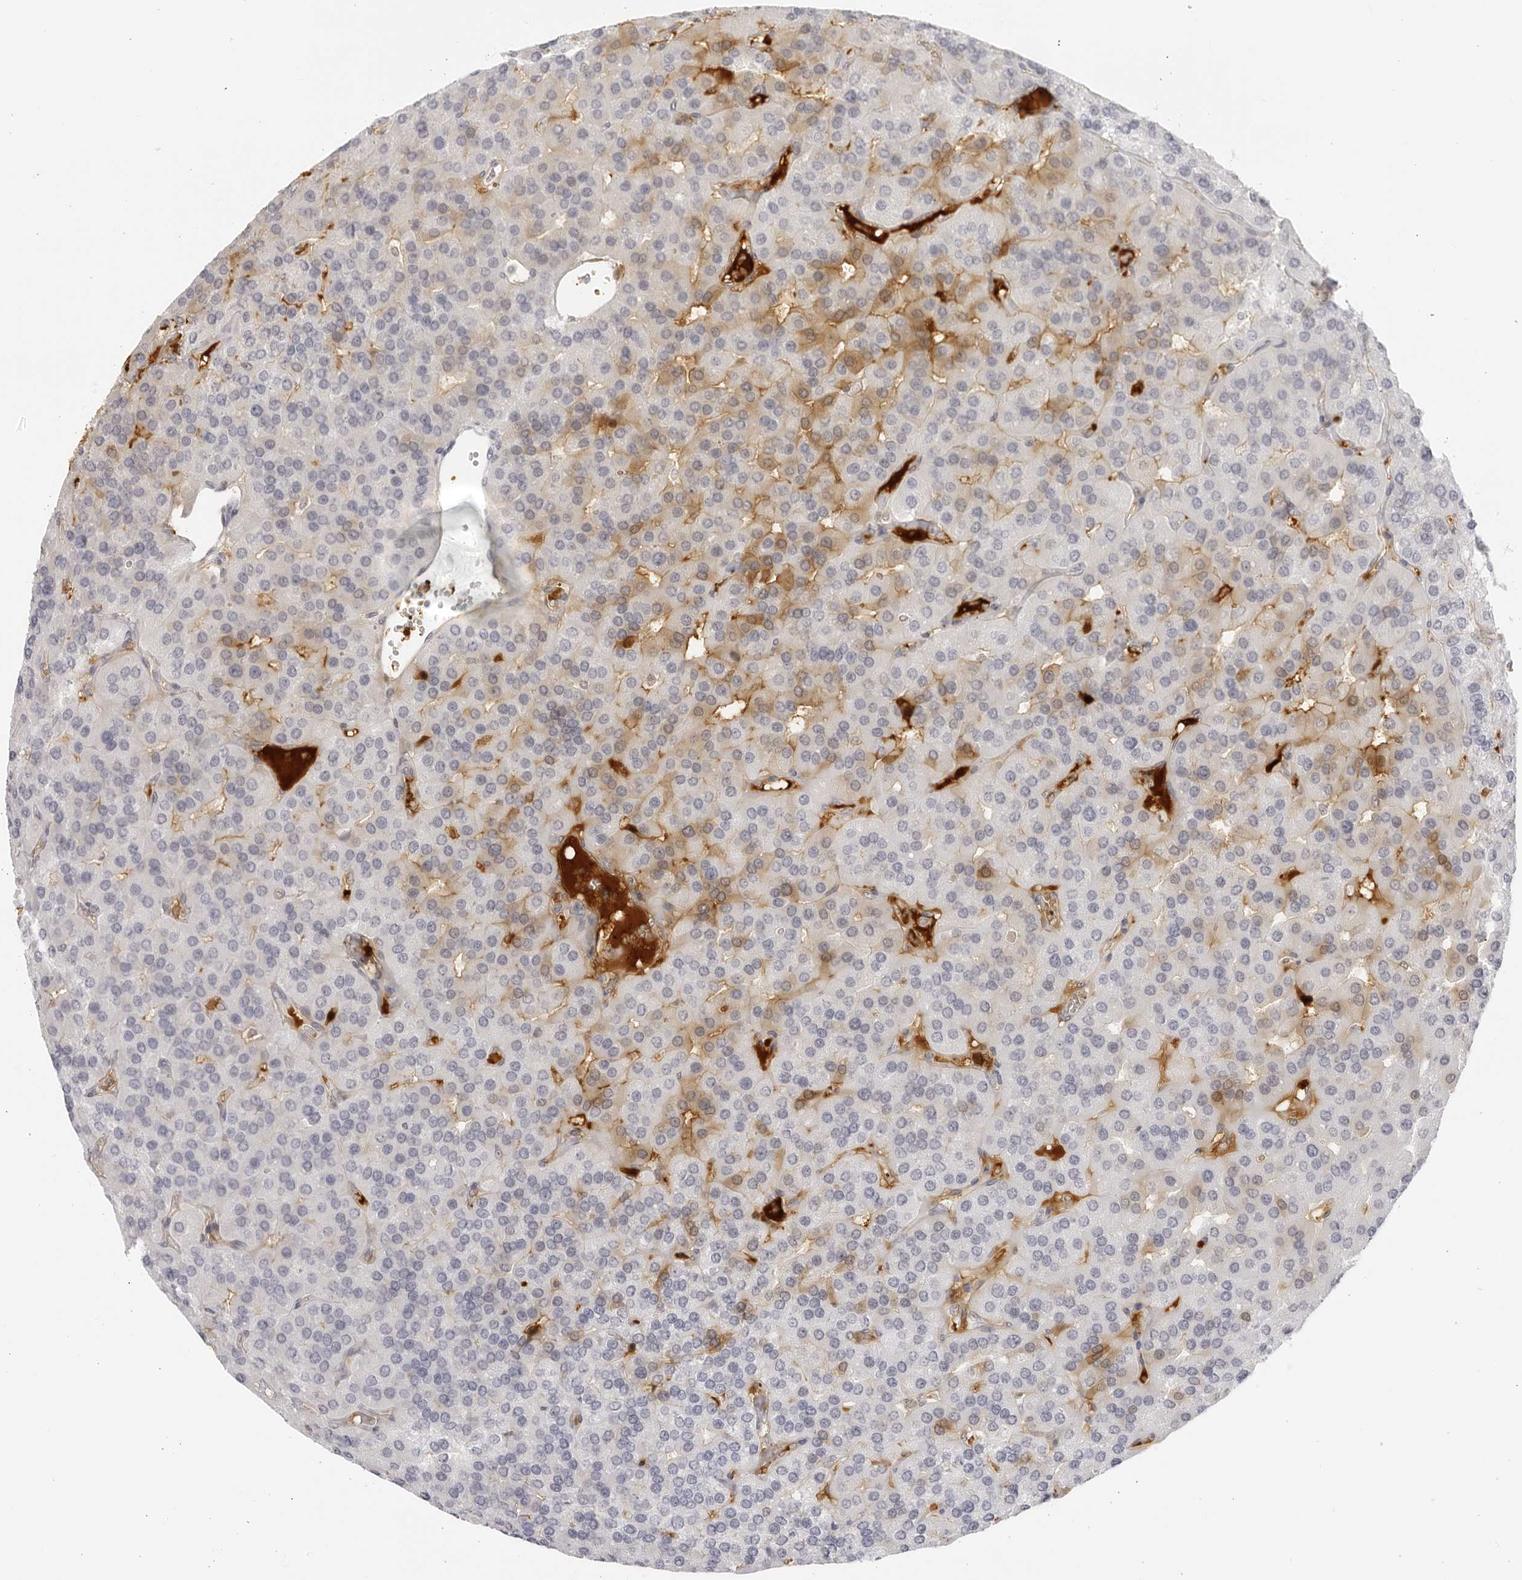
{"staining": {"intensity": "moderate", "quantity": "<25%", "location": "cytoplasmic/membranous"}, "tissue": "parathyroid gland", "cell_type": "Glandular cells", "image_type": "normal", "snomed": [{"axis": "morphology", "description": "Normal tissue, NOS"}, {"axis": "morphology", "description": "Adenoma, NOS"}, {"axis": "topography", "description": "Parathyroid gland"}], "caption": "Normal parathyroid gland exhibits moderate cytoplasmic/membranous expression in about <25% of glandular cells The staining is performed using DAB brown chromogen to label protein expression. The nuclei are counter-stained blue using hematoxylin..", "gene": "CNBD1", "patient": {"sex": "female", "age": 86}}